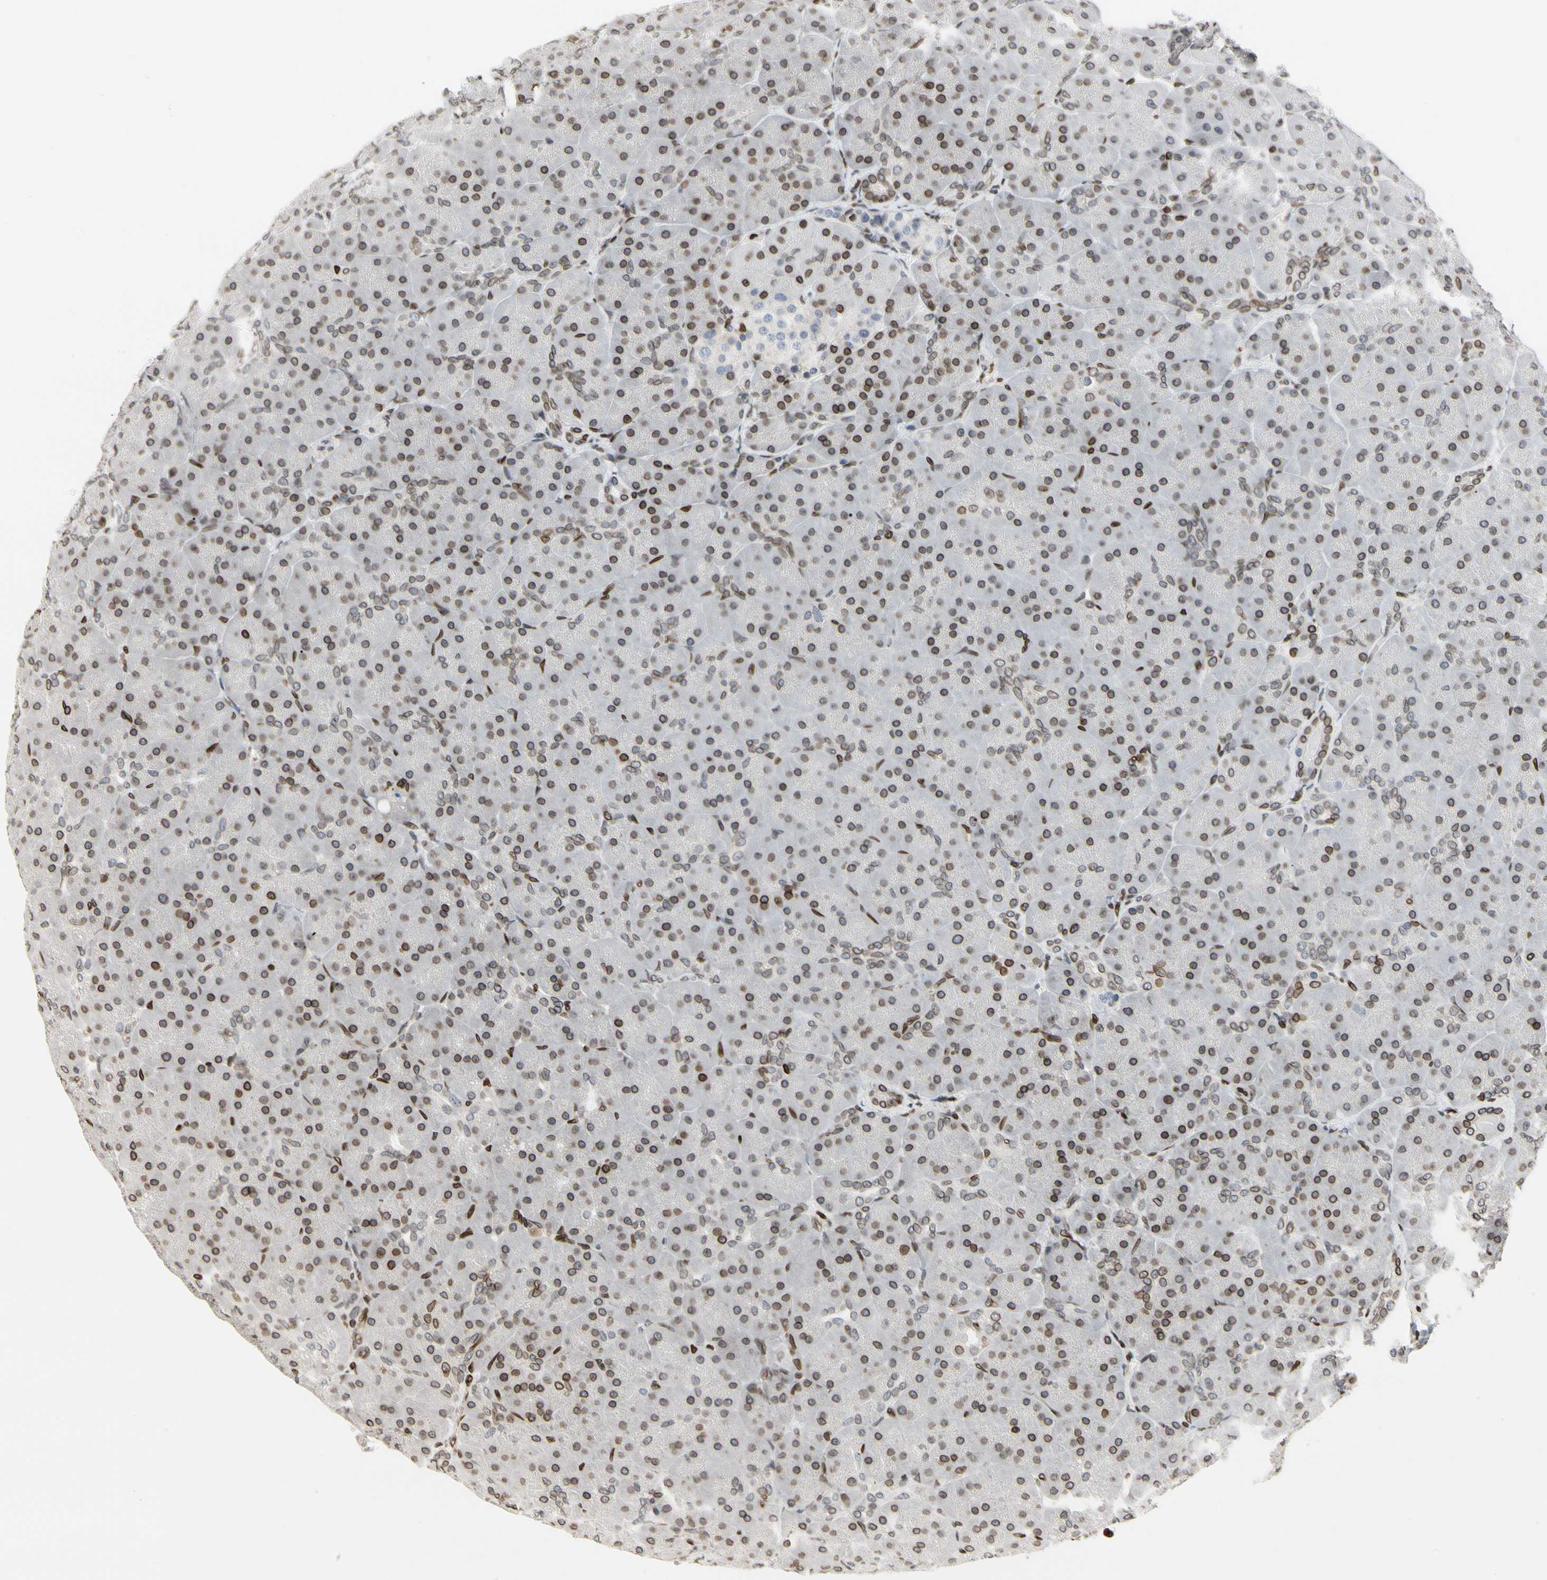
{"staining": {"intensity": "moderate", "quantity": ">75%", "location": "cytoplasmic/membranous,nuclear"}, "tissue": "pancreas", "cell_type": "Exocrine glandular cells", "image_type": "normal", "snomed": [{"axis": "morphology", "description": "Normal tissue, NOS"}, {"axis": "topography", "description": "Pancreas"}], "caption": "Pancreas stained with DAB (3,3'-diaminobenzidine) immunohistochemistry demonstrates medium levels of moderate cytoplasmic/membranous,nuclear positivity in about >75% of exocrine glandular cells.", "gene": "TMPO", "patient": {"sex": "male", "age": 66}}